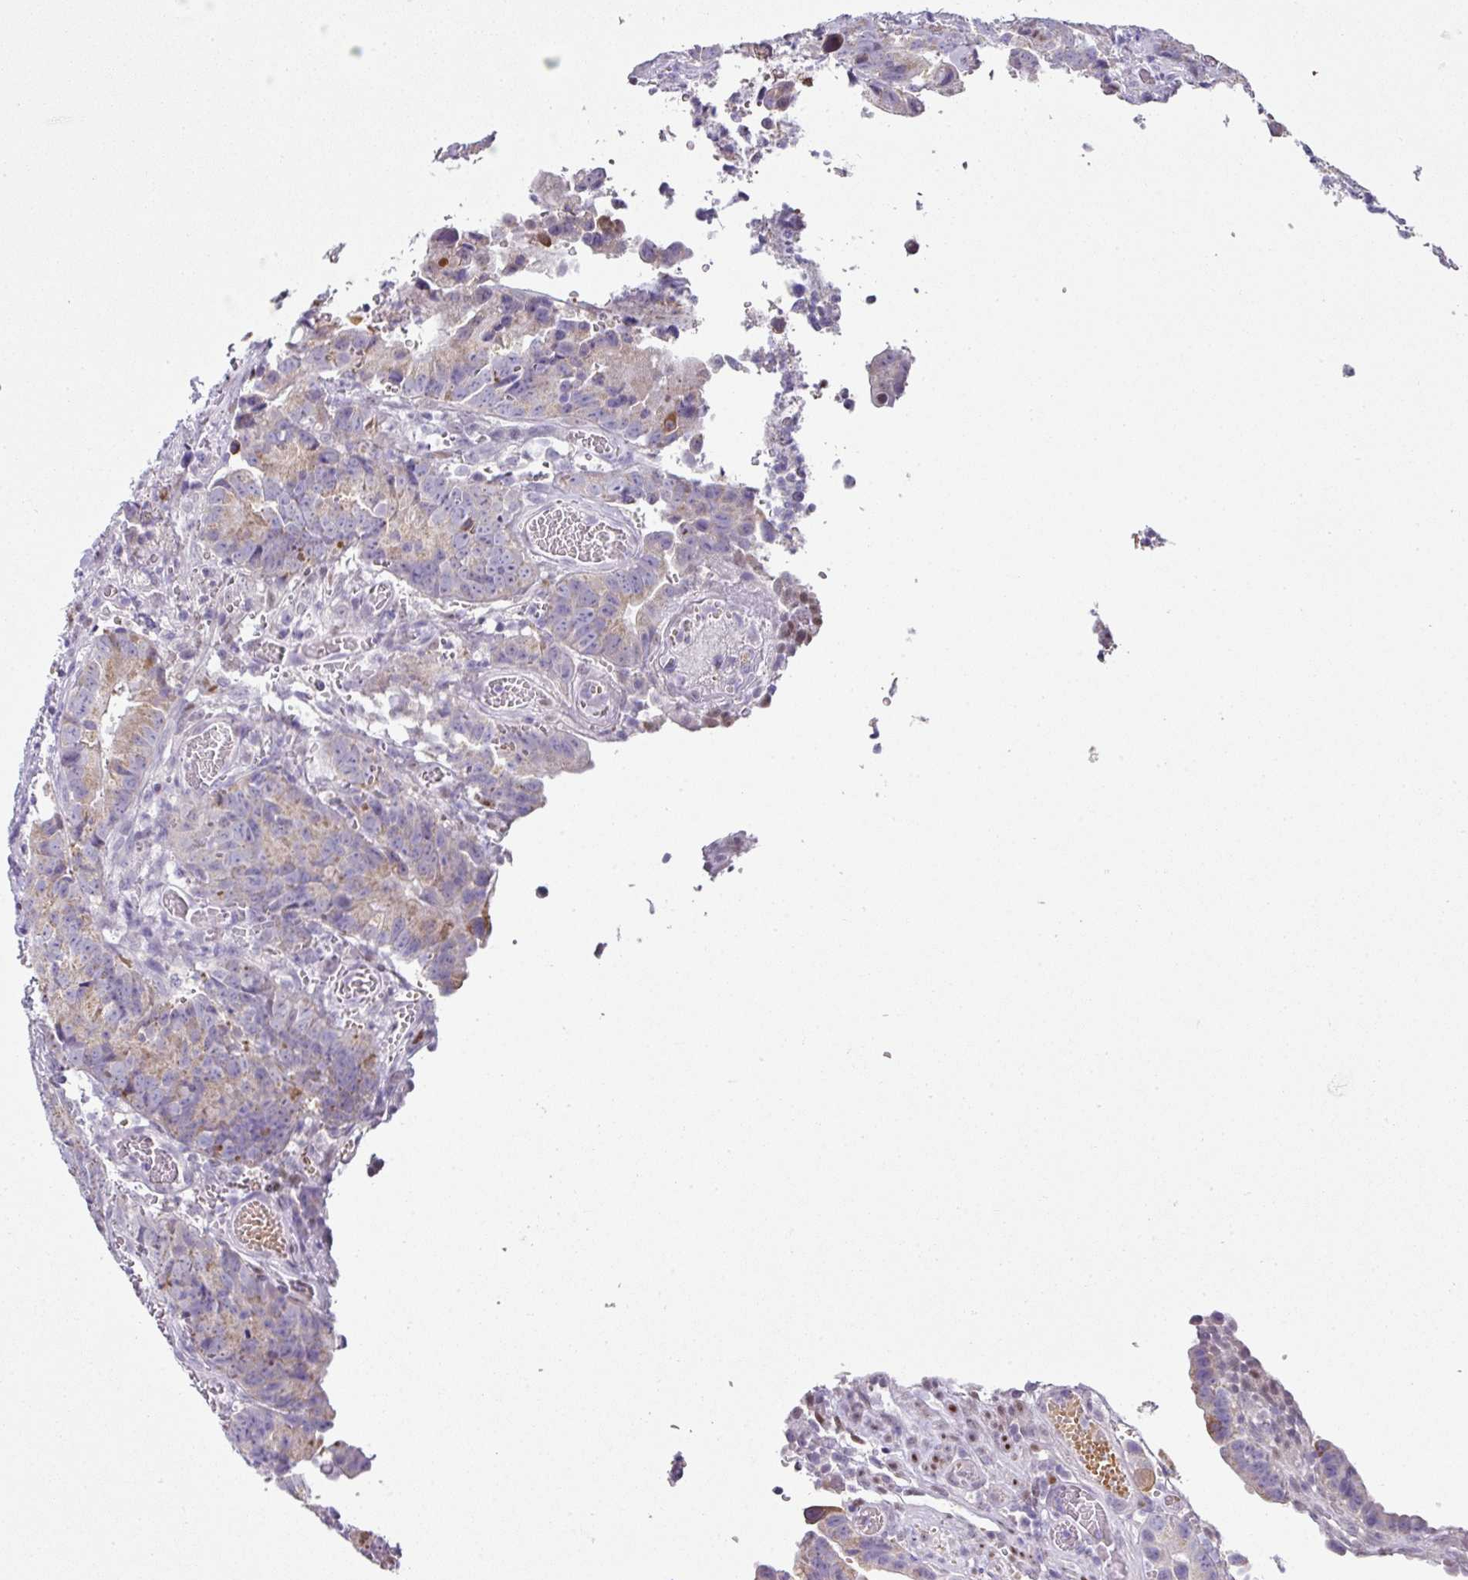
{"staining": {"intensity": "weak", "quantity": "25%-75%", "location": "cytoplasmic/membranous"}, "tissue": "colorectal cancer", "cell_type": "Tumor cells", "image_type": "cancer", "snomed": [{"axis": "morphology", "description": "Adenocarcinoma, NOS"}, {"axis": "topography", "description": "Colon"}], "caption": "Immunohistochemistry (IHC) histopathology image of neoplastic tissue: human colorectal cancer stained using IHC demonstrates low levels of weak protein expression localized specifically in the cytoplasmic/membranous of tumor cells, appearing as a cytoplasmic/membranous brown color.", "gene": "ANKRD18A", "patient": {"sex": "female", "age": 57}}